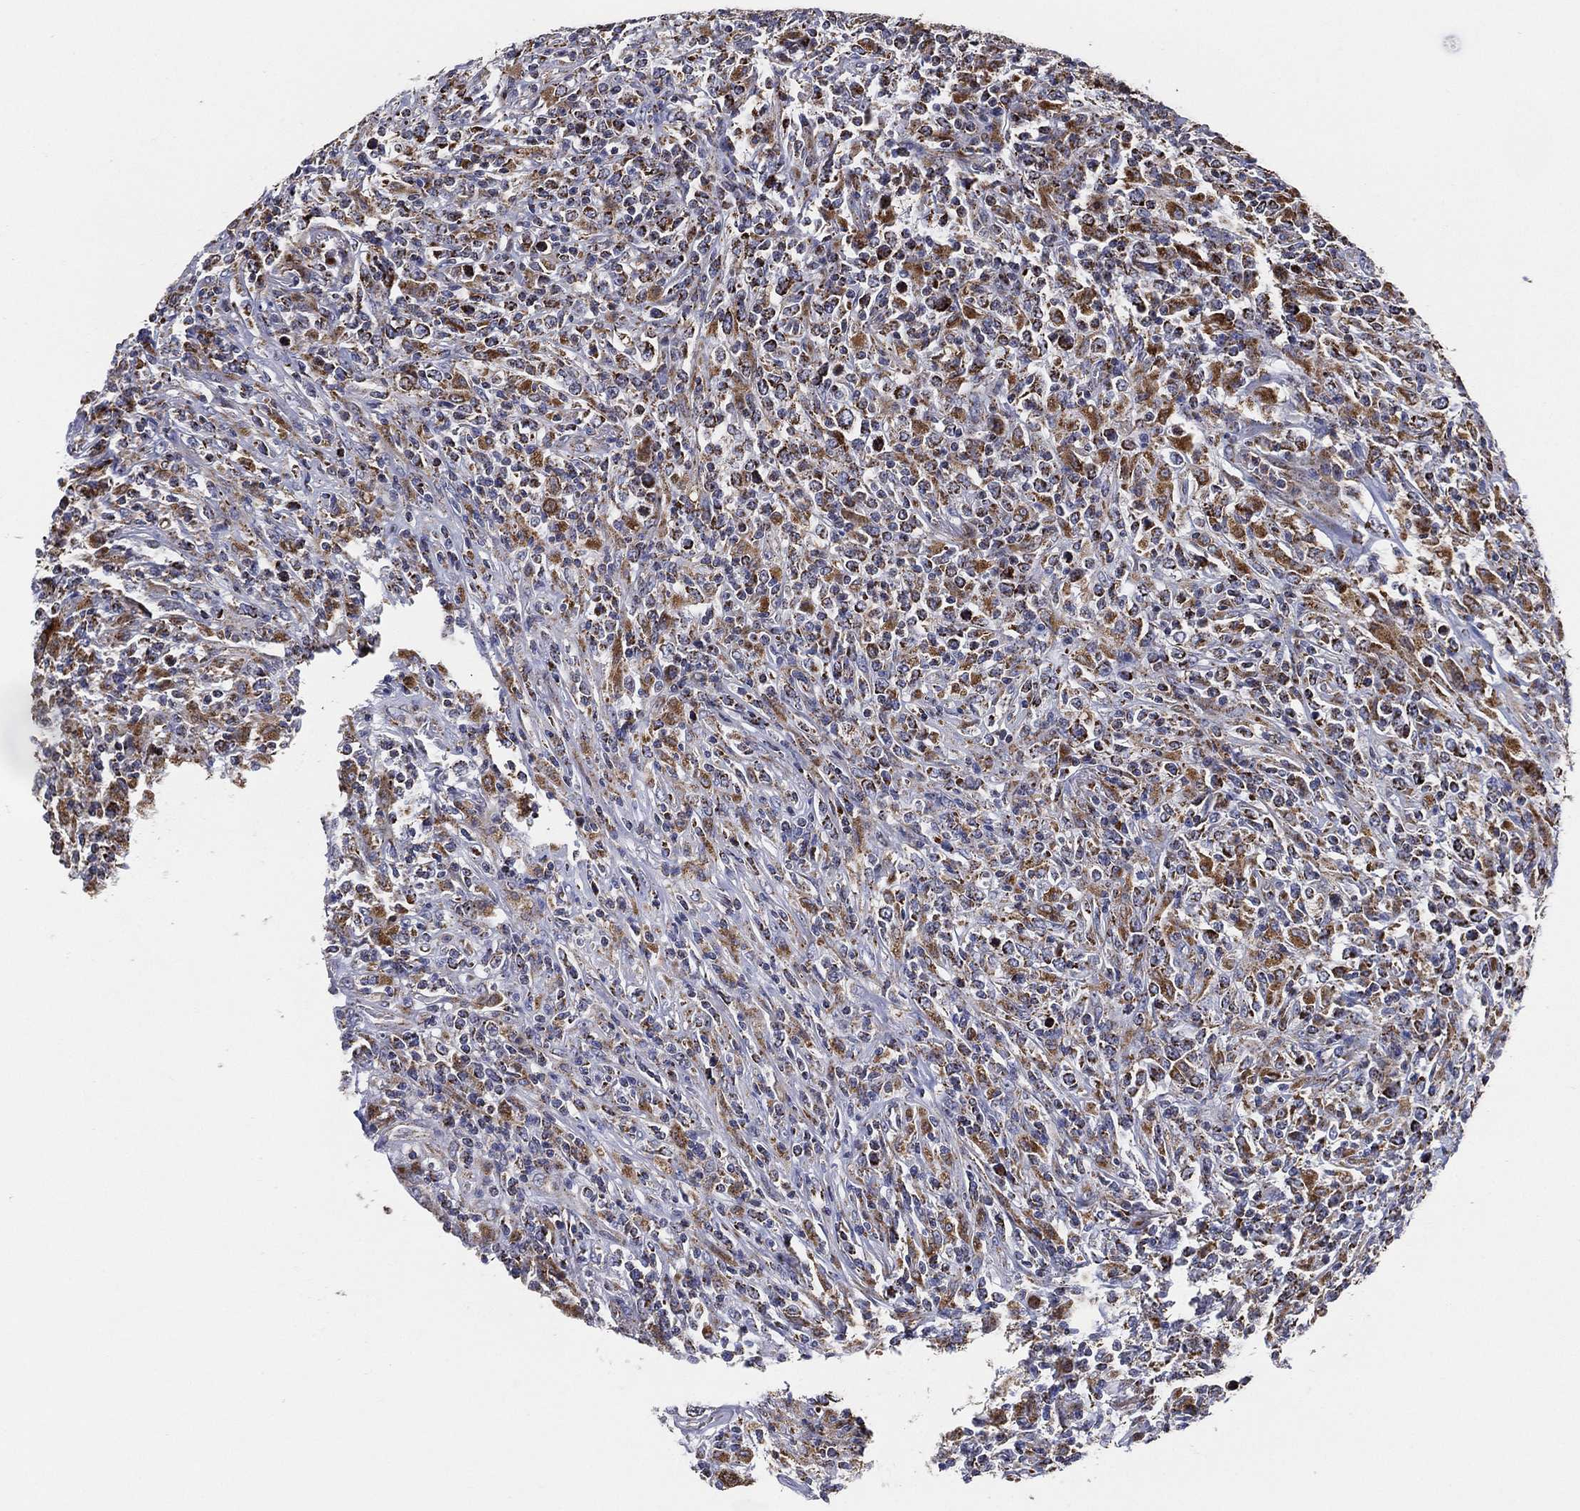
{"staining": {"intensity": "moderate", "quantity": "25%-75%", "location": "cytoplasmic/membranous"}, "tissue": "lymphoma", "cell_type": "Tumor cells", "image_type": "cancer", "snomed": [{"axis": "morphology", "description": "Malignant lymphoma, non-Hodgkin's type, High grade"}, {"axis": "topography", "description": "Lung"}], "caption": "Protein staining of malignant lymphoma, non-Hodgkin's type (high-grade) tissue displays moderate cytoplasmic/membranous expression in approximately 25%-75% of tumor cells.", "gene": "GCAT", "patient": {"sex": "male", "age": 79}}